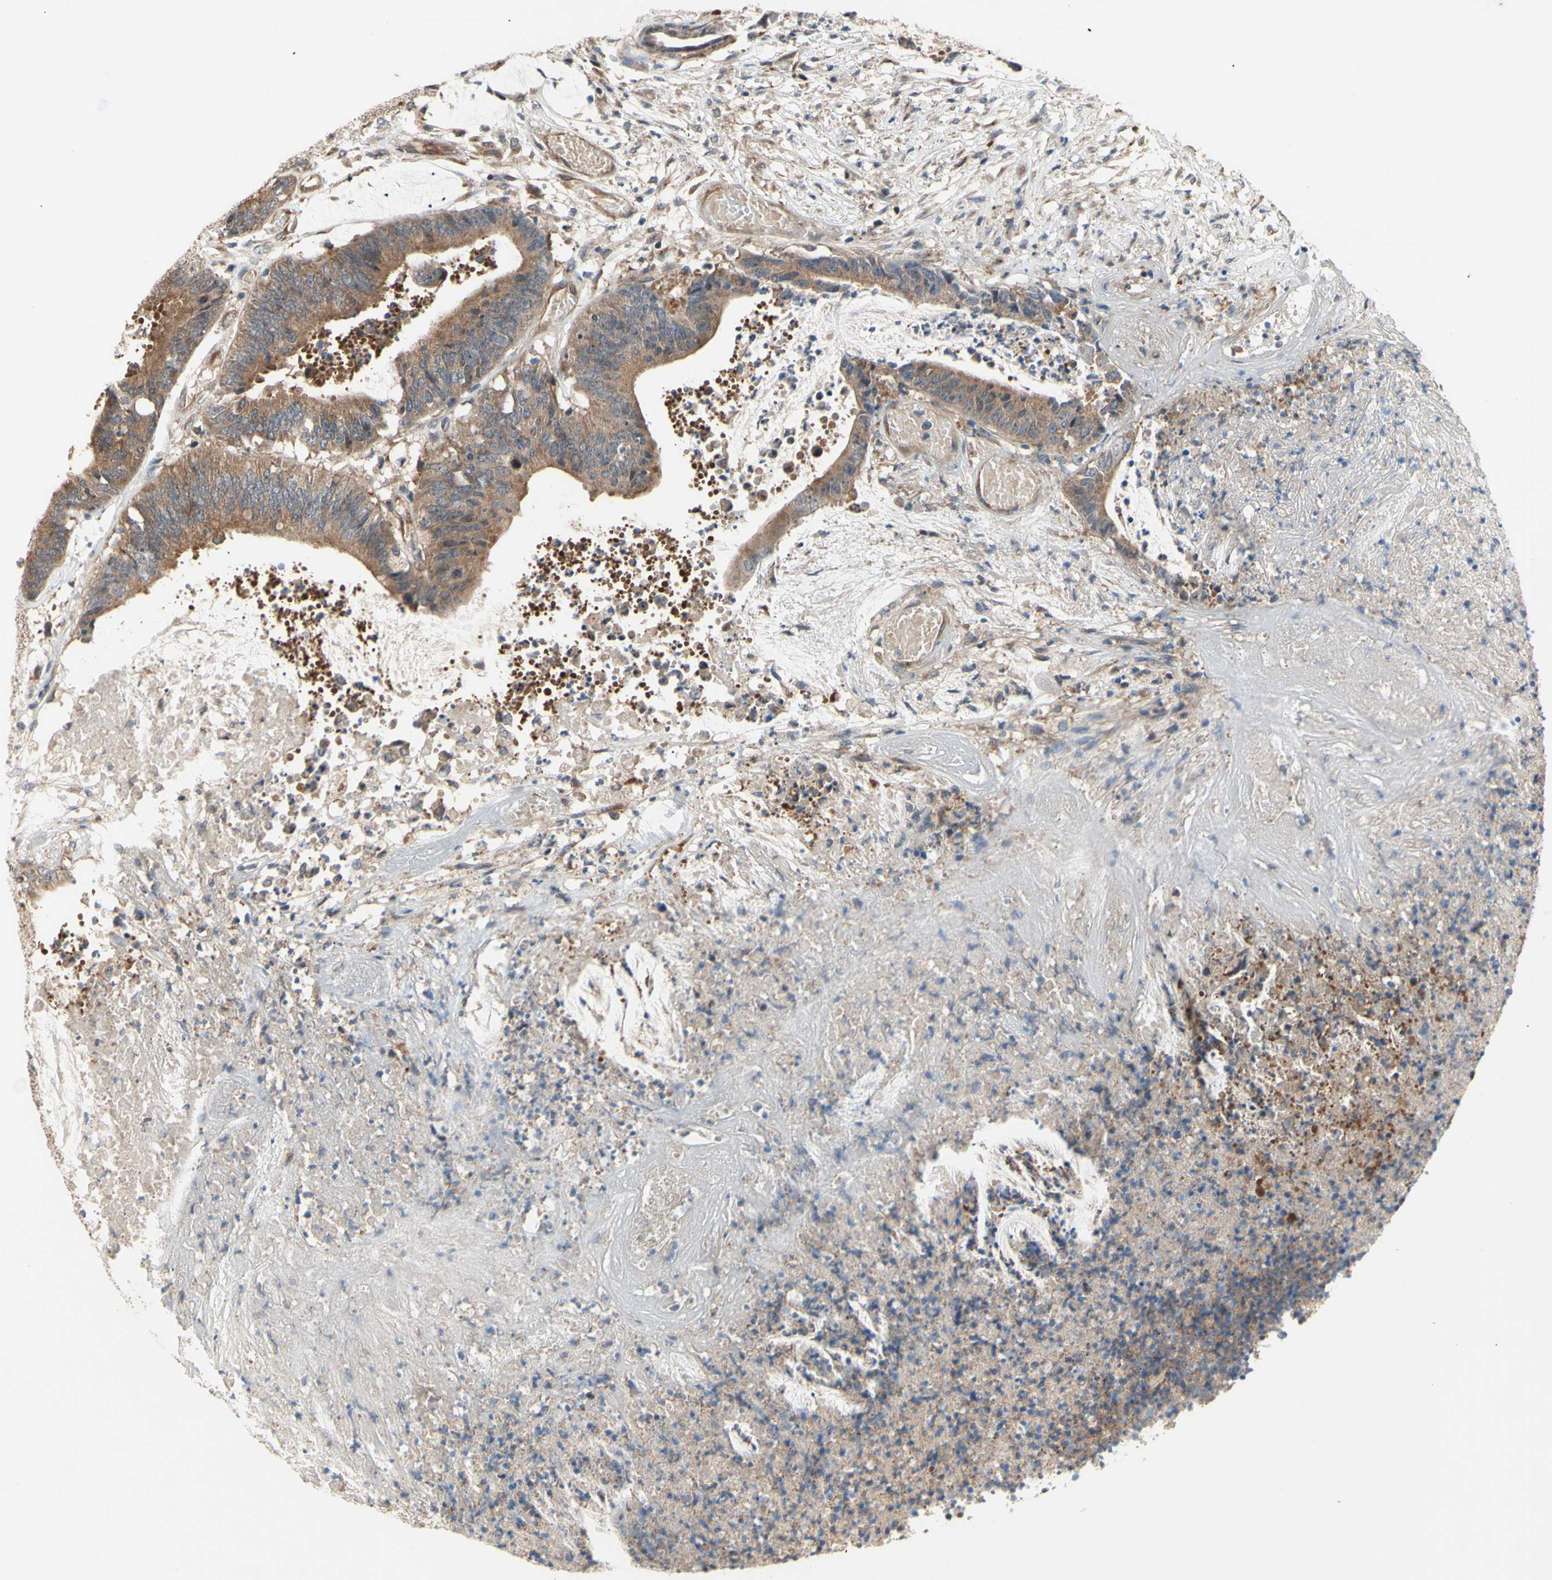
{"staining": {"intensity": "moderate", "quantity": ">75%", "location": "cytoplasmic/membranous"}, "tissue": "colorectal cancer", "cell_type": "Tumor cells", "image_type": "cancer", "snomed": [{"axis": "morphology", "description": "Adenocarcinoma, NOS"}, {"axis": "topography", "description": "Rectum"}], "caption": "Protein staining by IHC reveals moderate cytoplasmic/membranous positivity in approximately >75% of tumor cells in colorectal cancer.", "gene": "DYNLRB1", "patient": {"sex": "female", "age": 66}}